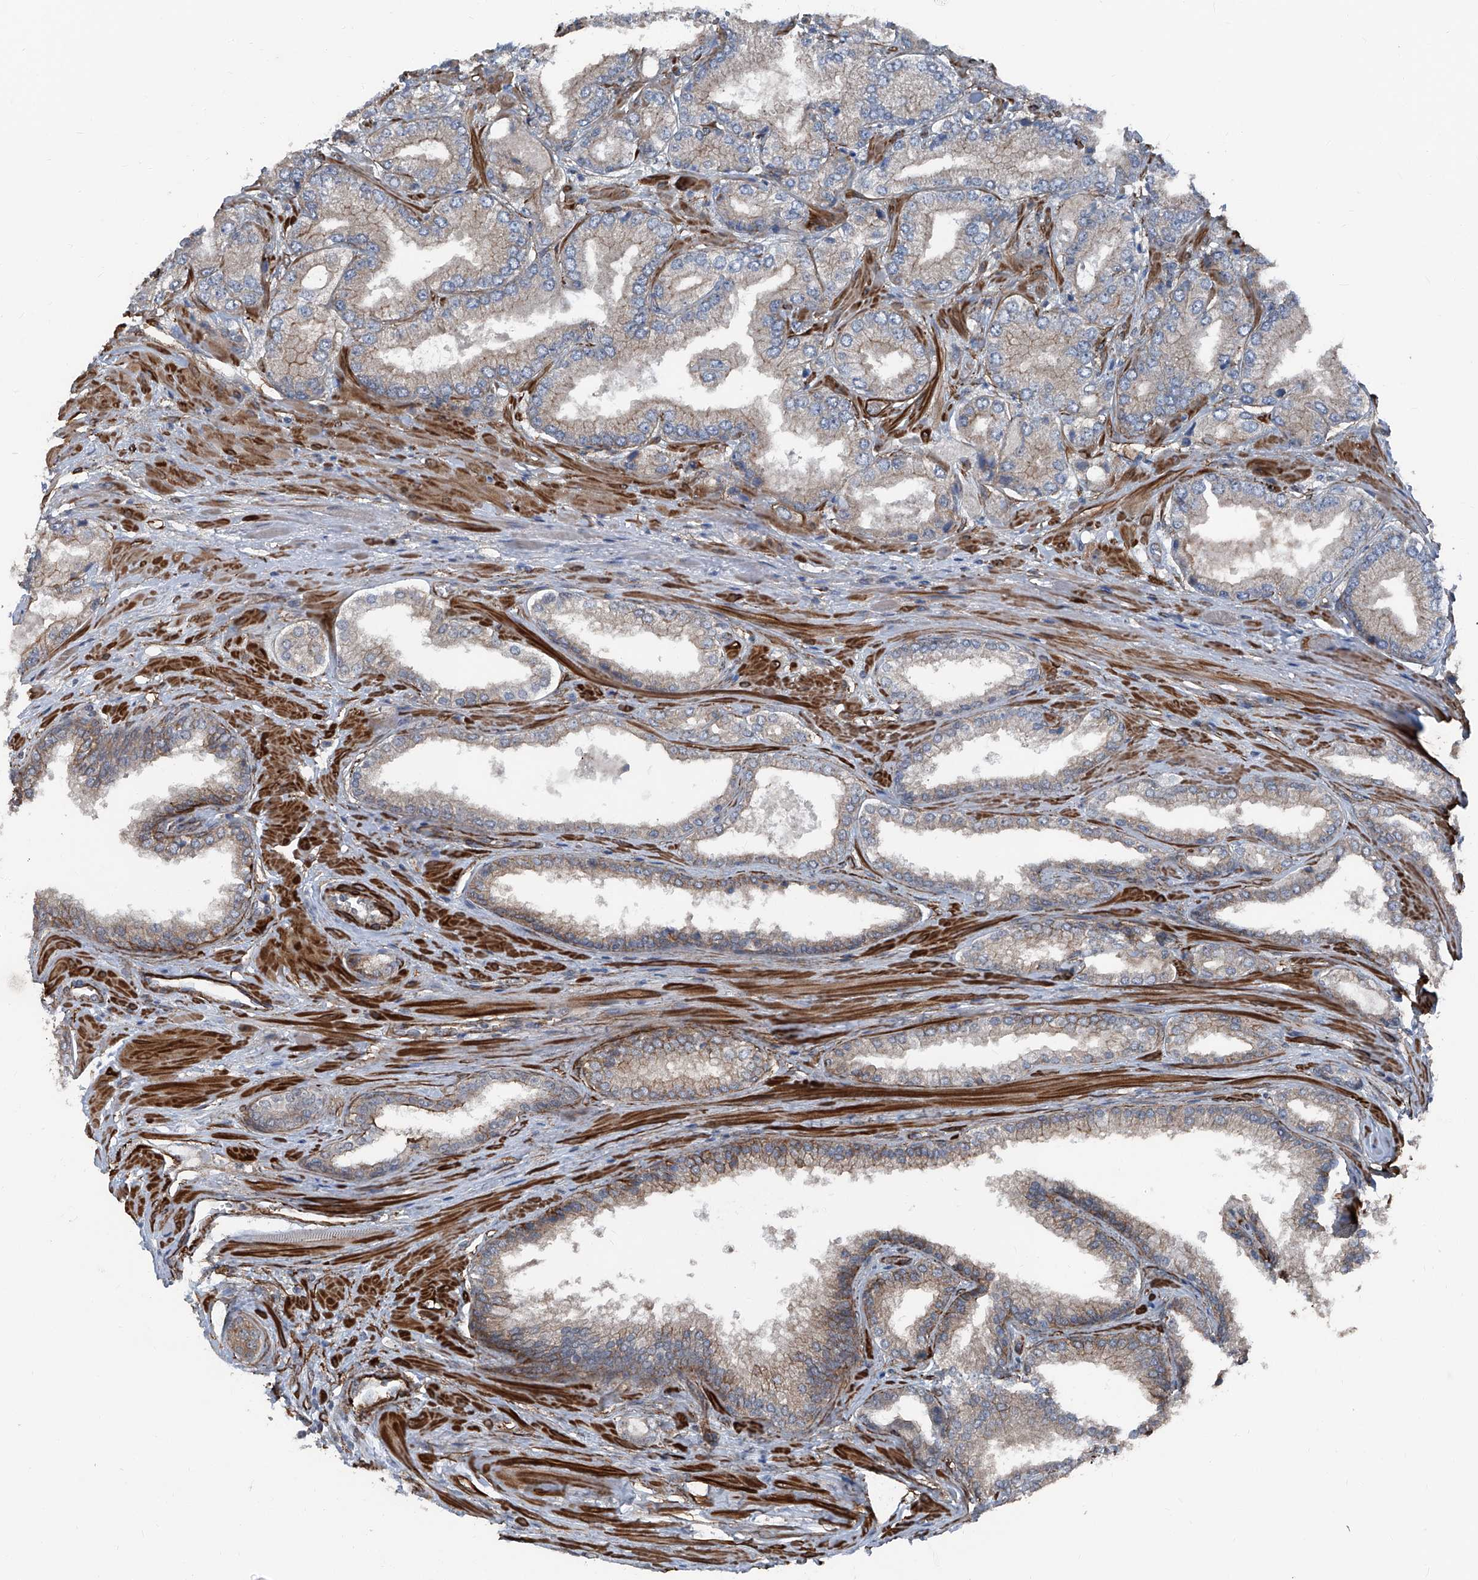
{"staining": {"intensity": "negative", "quantity": "none", "location": "none"}, "tissue": "prostate cancer", "cell_type": "Tumor cells", "image_type": "cancer", "snomed": [{"axis": "morphology", "description": "Adenocarcinoma, Low grade"}, {"axis": "topography", "description": "Prostate"}], "caption": "An IHC image of prostate cancer (low-grade adenocarcinoma) is shown. There is no staining in tumor cells of prostate cancer (low-grade adenocarcinoma).", "gene": "COA7", "patient": {"sex": "male", "age": 62}}